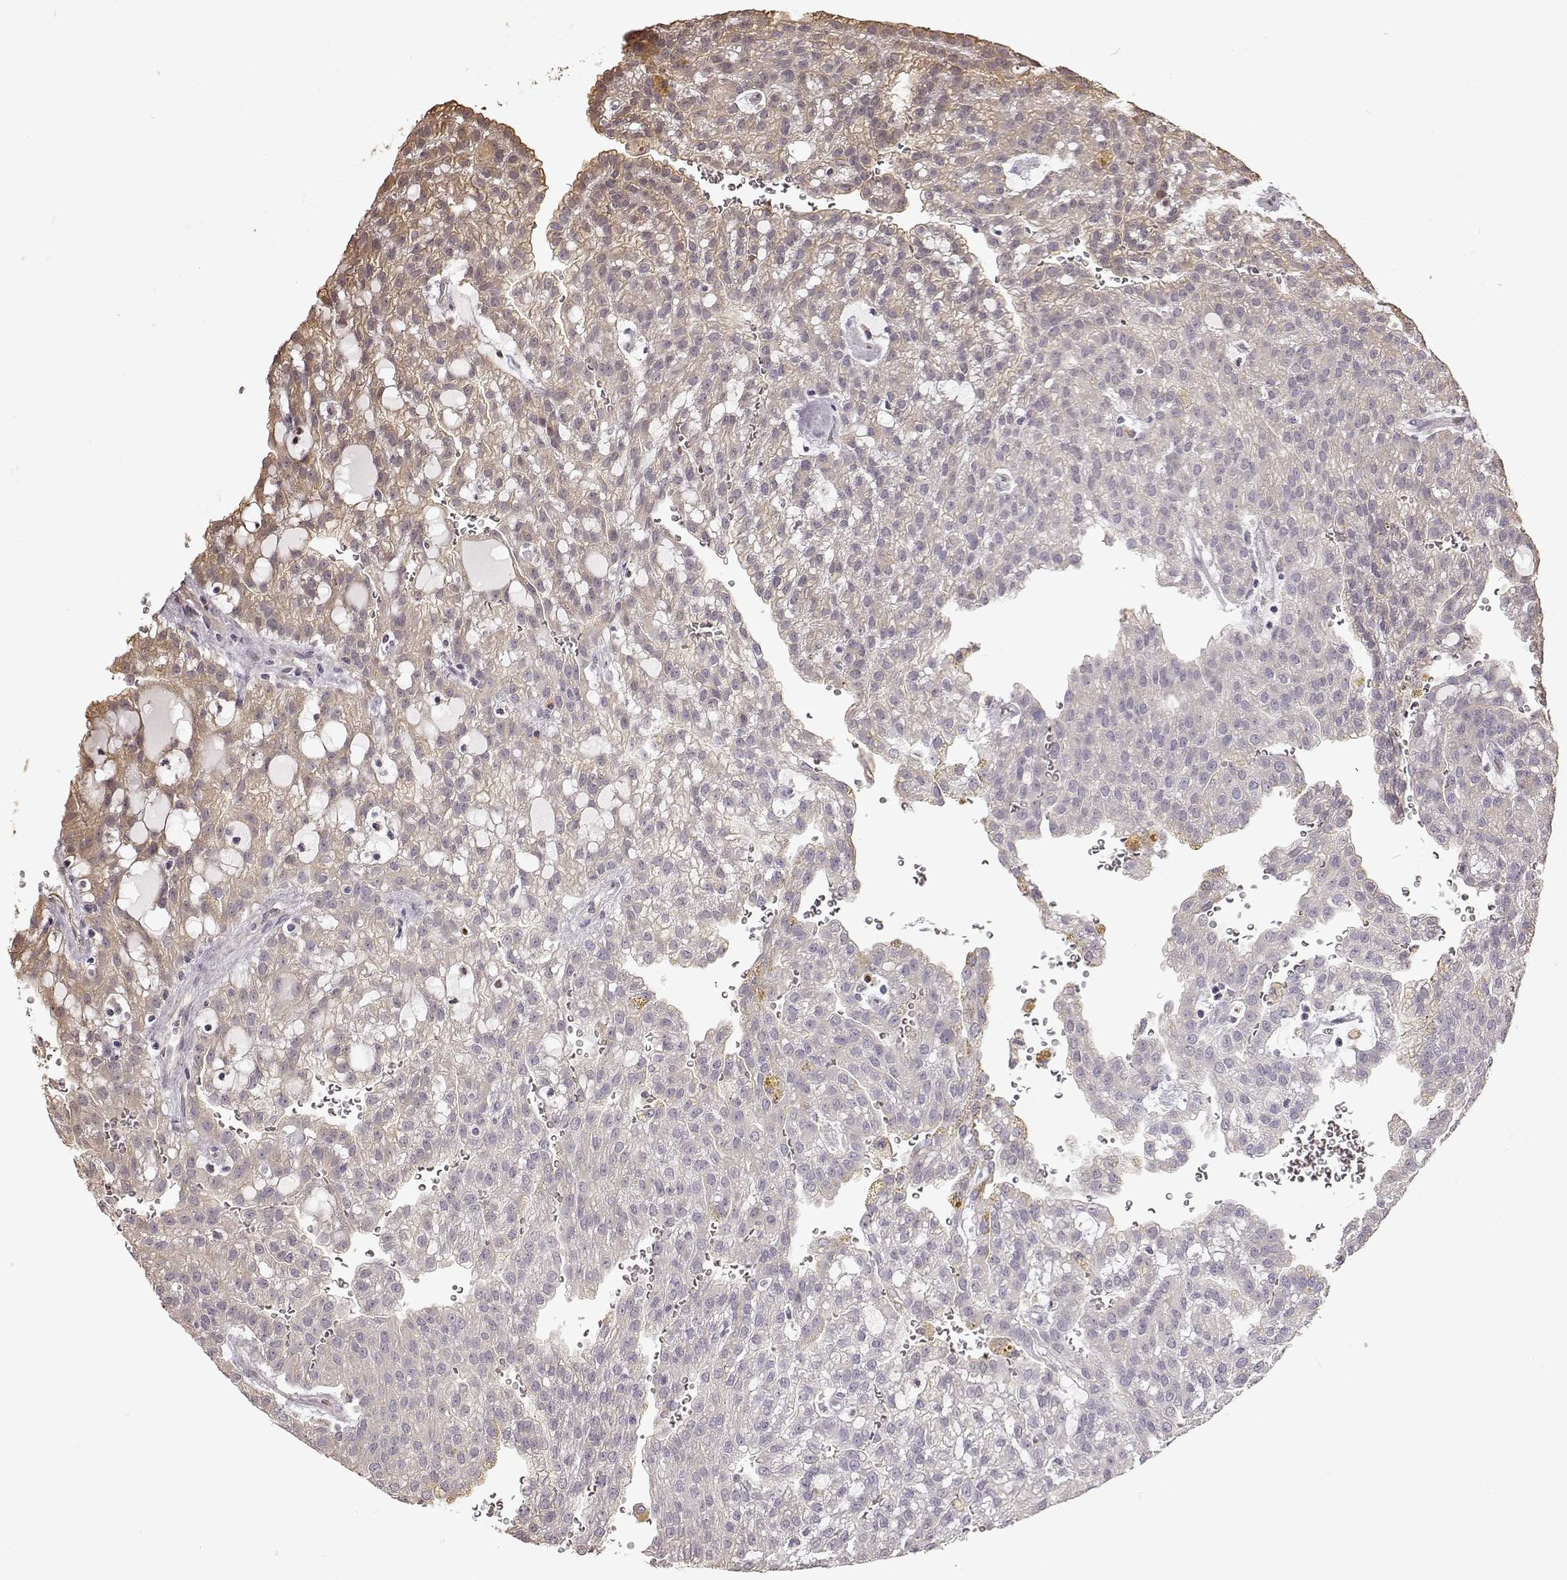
{"staining": {"intensity": "weak", "quantity": "<25%", "location": "cytoplasmic/membranous"}, "tissue": "renal cancer", "cell_type": "Tumor cells", "image_type": "cancer", "snomed": [{"axis": "morphology", "description": "Adenocarcinoma, NOS"}, {"axis": "topography", "description": "Kidney"}], "caption": "Immunohistochemical staining of adenocarcinoma (renal) demonstrates no significant positivity in tumor cells.", "gene": "CRB1", "patient": {"sex": "male", "age": 63}}